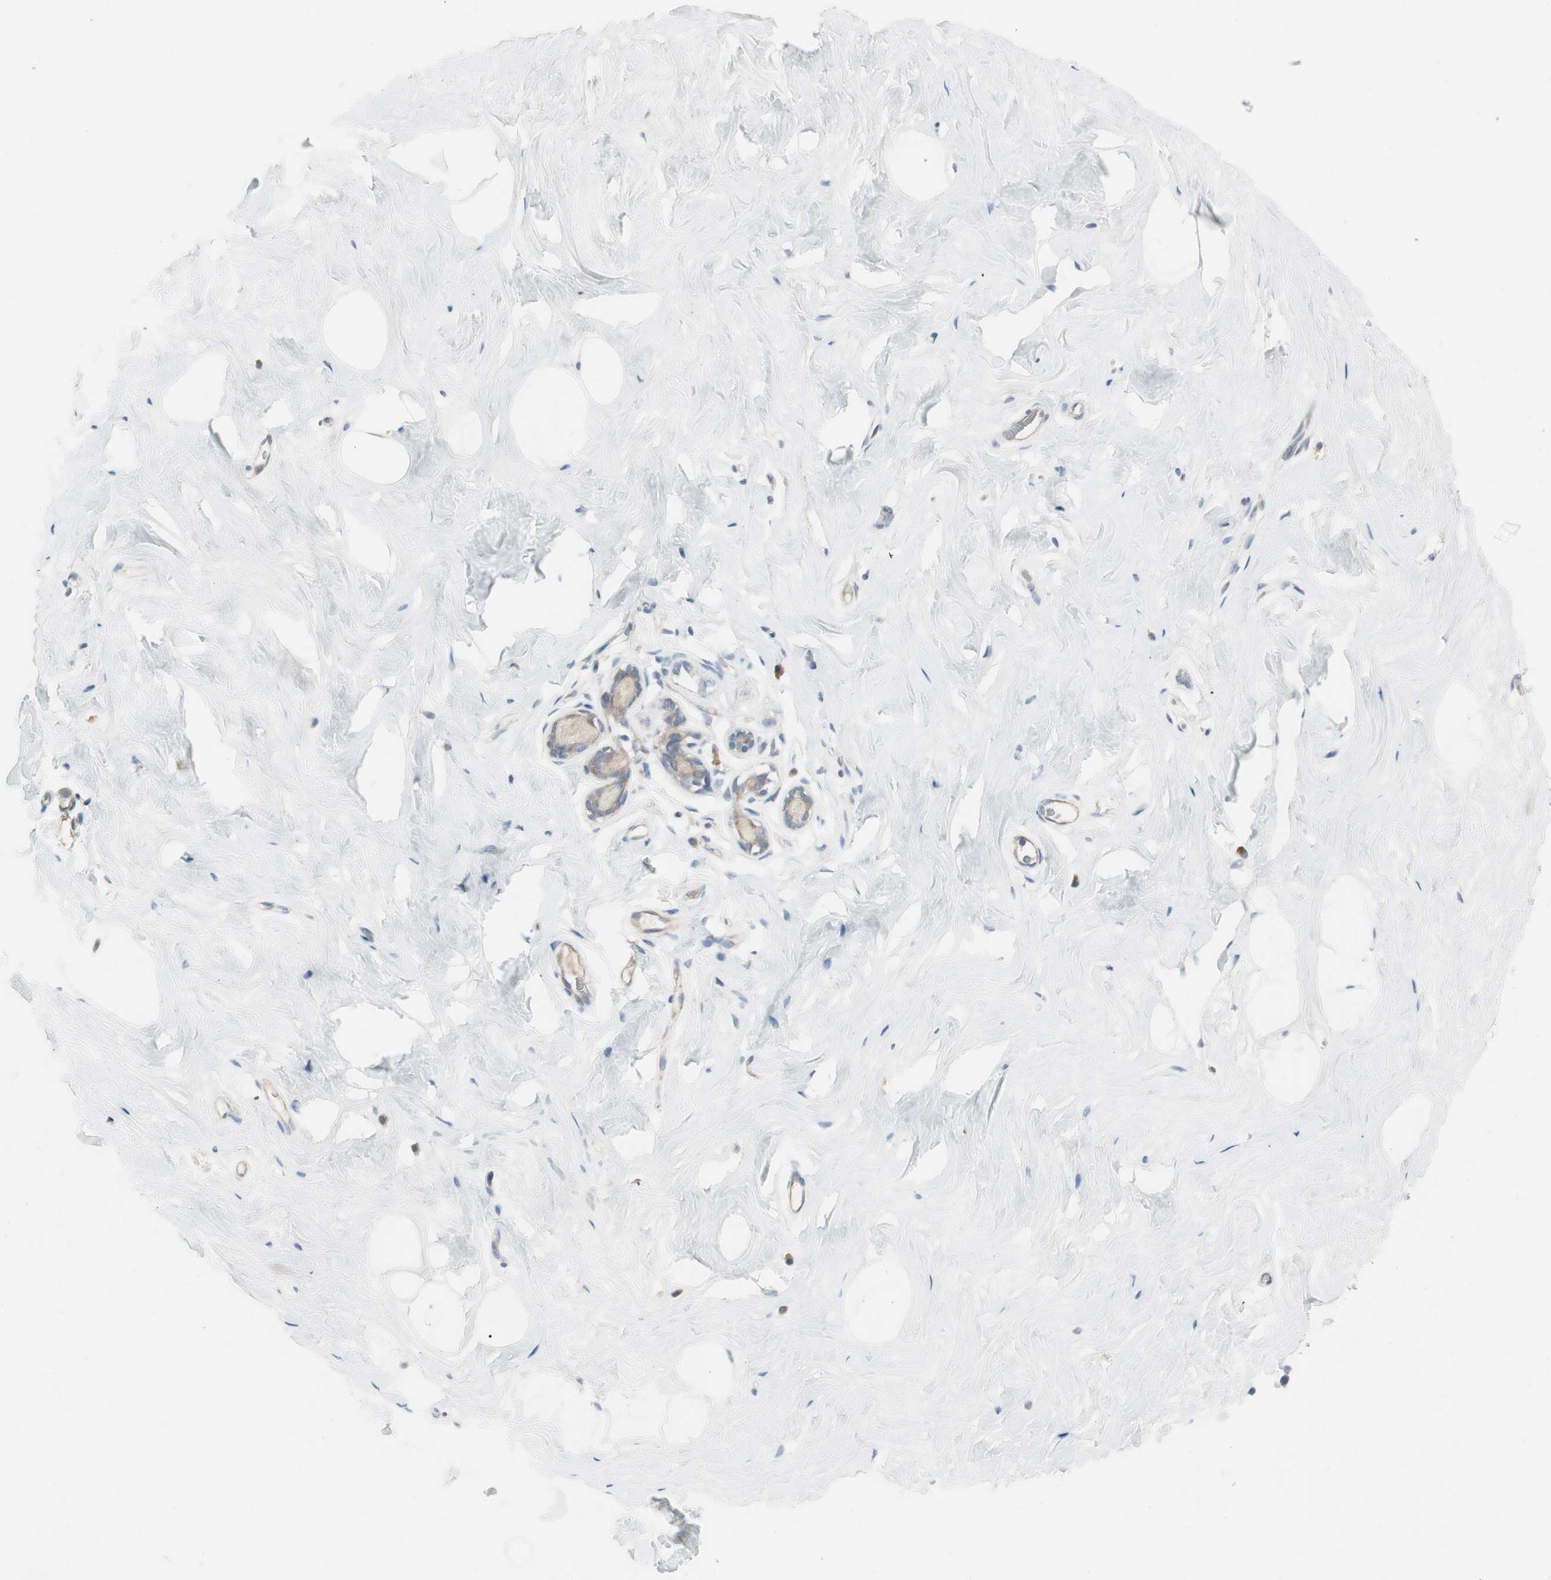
{"staining": {"intensity": "negative", "quantity": "none", "location": "none"}, "tissue": "breast", "cell_type": "Adipocytes", "image_type": "normal", "snomed": [{"axis": "morphology", "description": "Normal tissue, NOS"}, {"axis": "topography", "description": "Breast"}], "caption": "Immunohistochemistry (IHC) image of unremarkable breast: breast stained with DAB (3,3'-diaminobenzidine) demonstrates no significant protein expression in adipocytes. (Brightfield microscopy of DAB immunohistochemistry (IHC) at high magnification).", "gene": "SPINK4", "patient": {"sex": "female", "age": 75}}